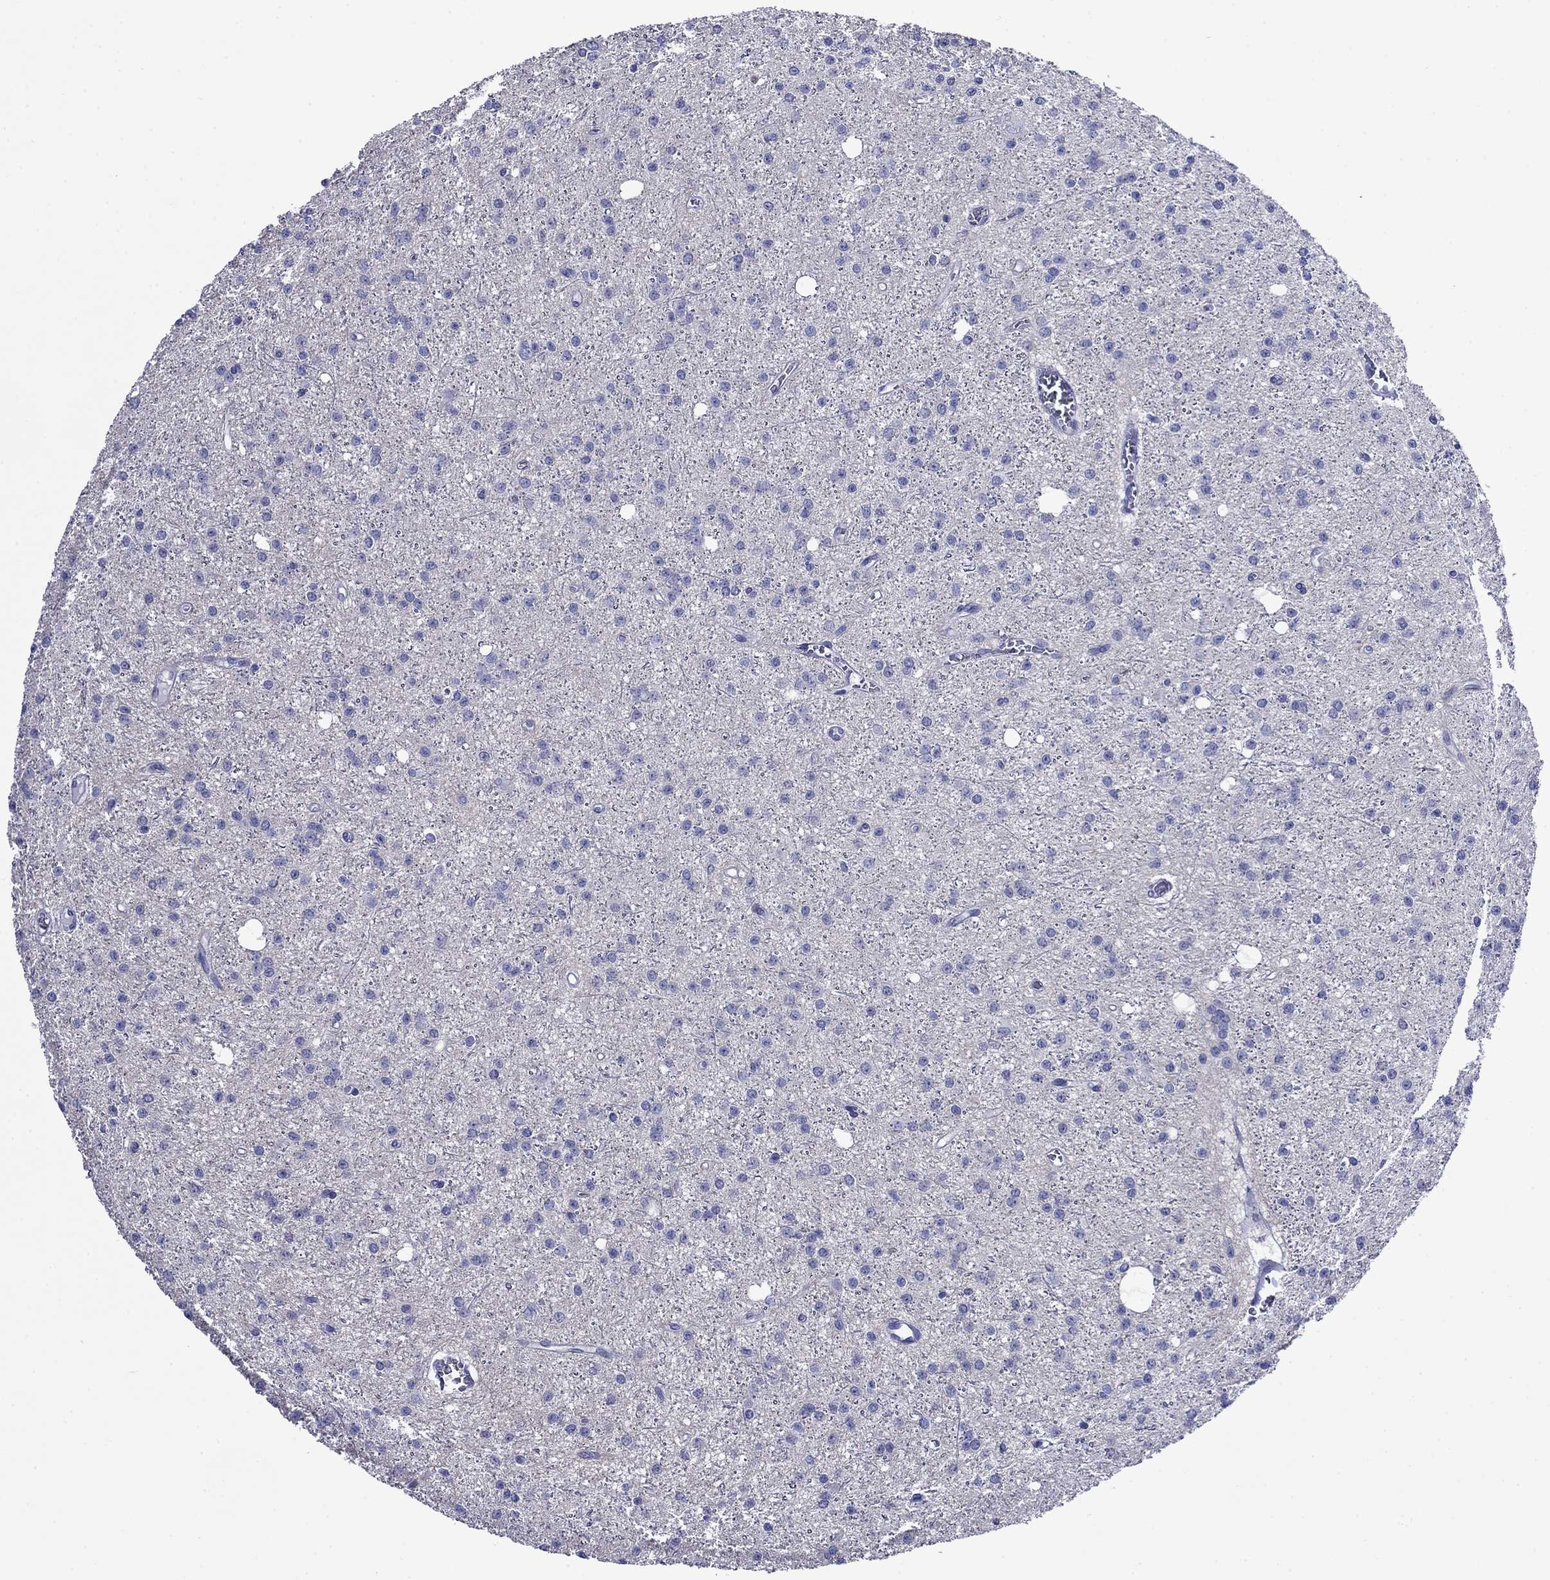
{"staining": {"intensity": "negative", "quantity": "none", "location": "none"}, "tissue": "glioma", "cell_type": "Tumor cells", "image_type": "cancer", "snomed": [{"axis": "morphology", "description": "Glioma, malignant, Low grade"}, {"axis": "topography", "description": "Brain"}], "caption": "Malignant glioma (low-grade) stained for a protein using IHC reveals no staining tumor cells.", "gene": "GIP", "patient": {"sex": "male", "age": 27}}